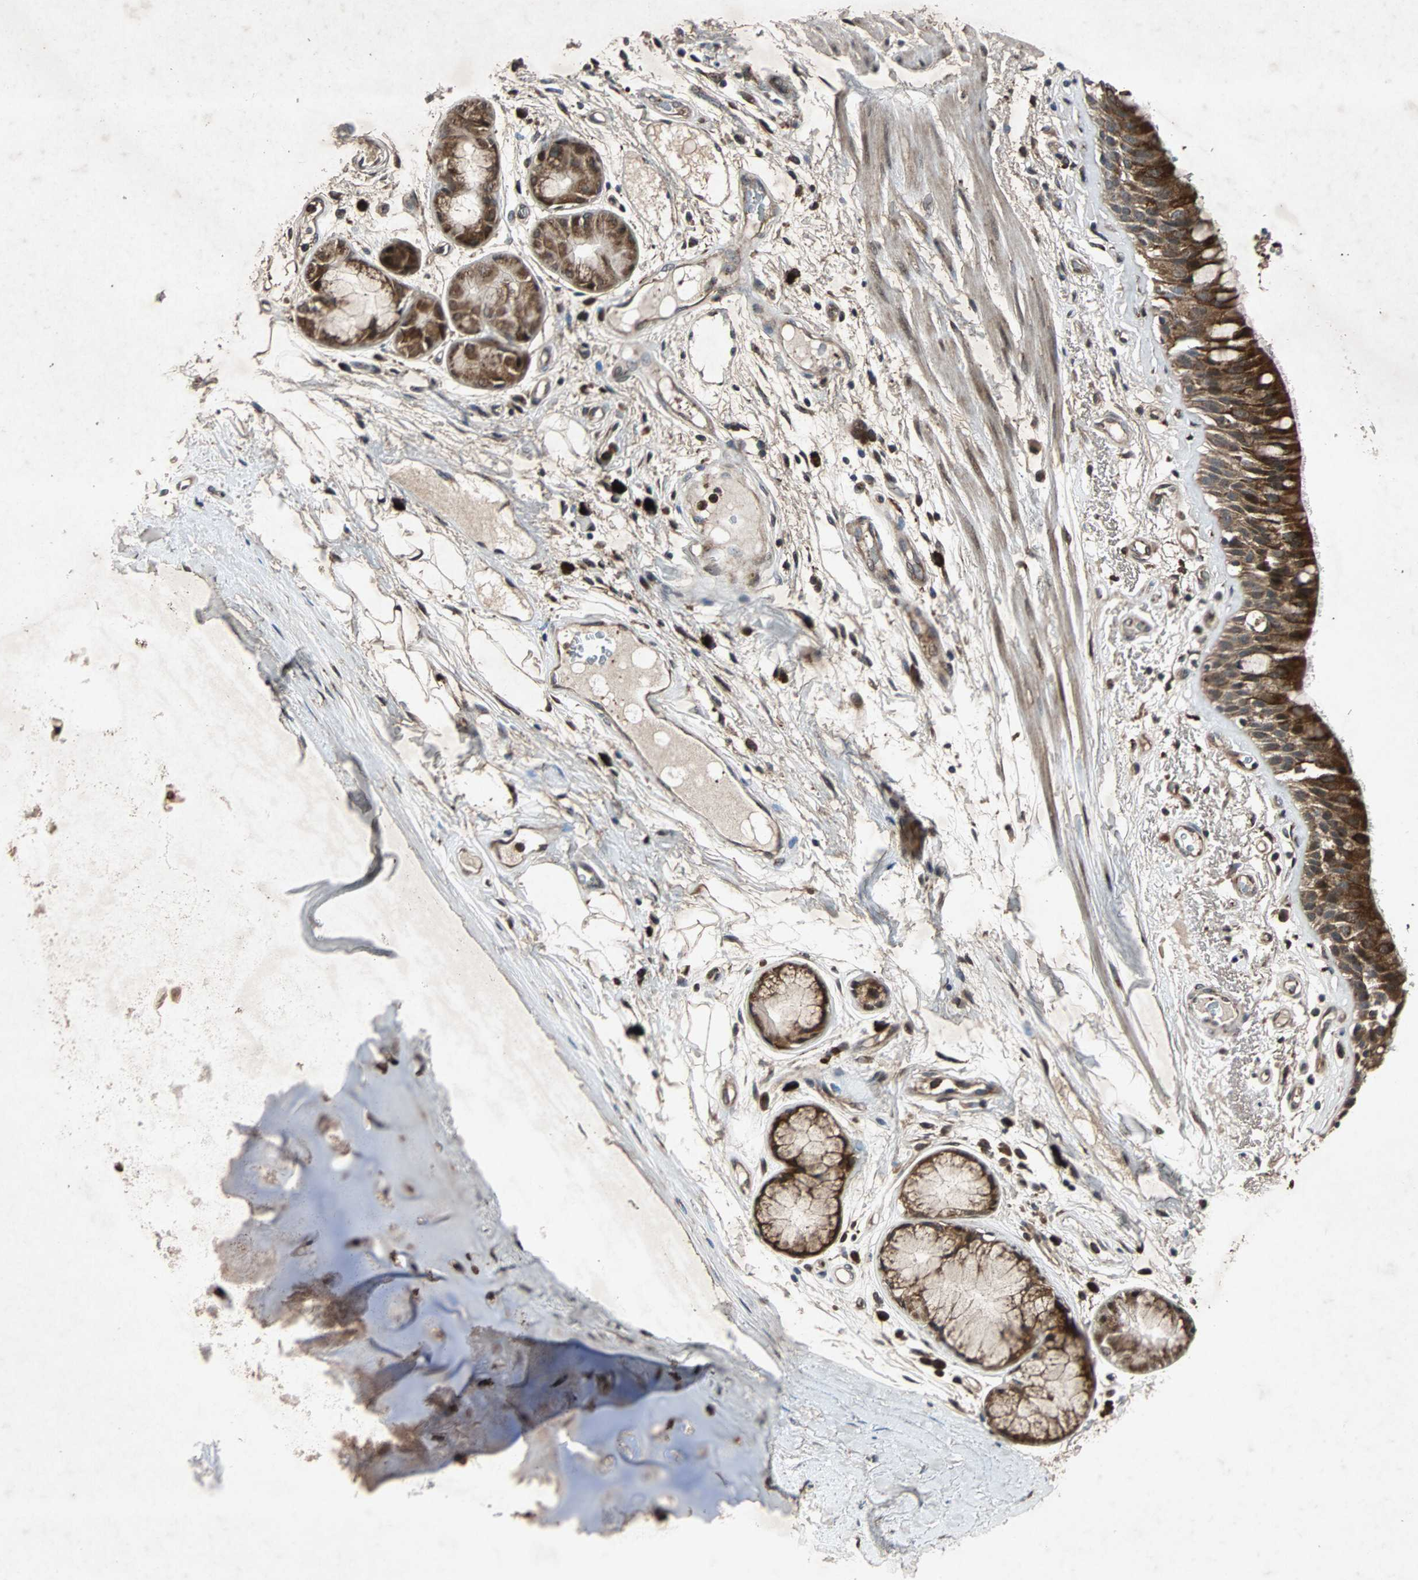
{"staining": {"intensity": "strong", "quantity": ">75%", "location": "cytoplasmic/membranous"}, "tissue": "bronchus", "cell_type": "Respiratory epithelial cells", "image_type": "normal", "snomed": [{"axis": "morphology", "description": "Normal tissue, NOS"}, {"axis": "topography", "description": "Bronchus"}], "caption": "Protein staining by IHC shows strong cytoplasmic/membranous staining in approximately >75% of respiratory epithelial cells in normal bronchus. (Brightfield microscopy of DAB IHC at high magnification).", "gene": "USP31", "patient": {"sex": "male", "age": 66}}